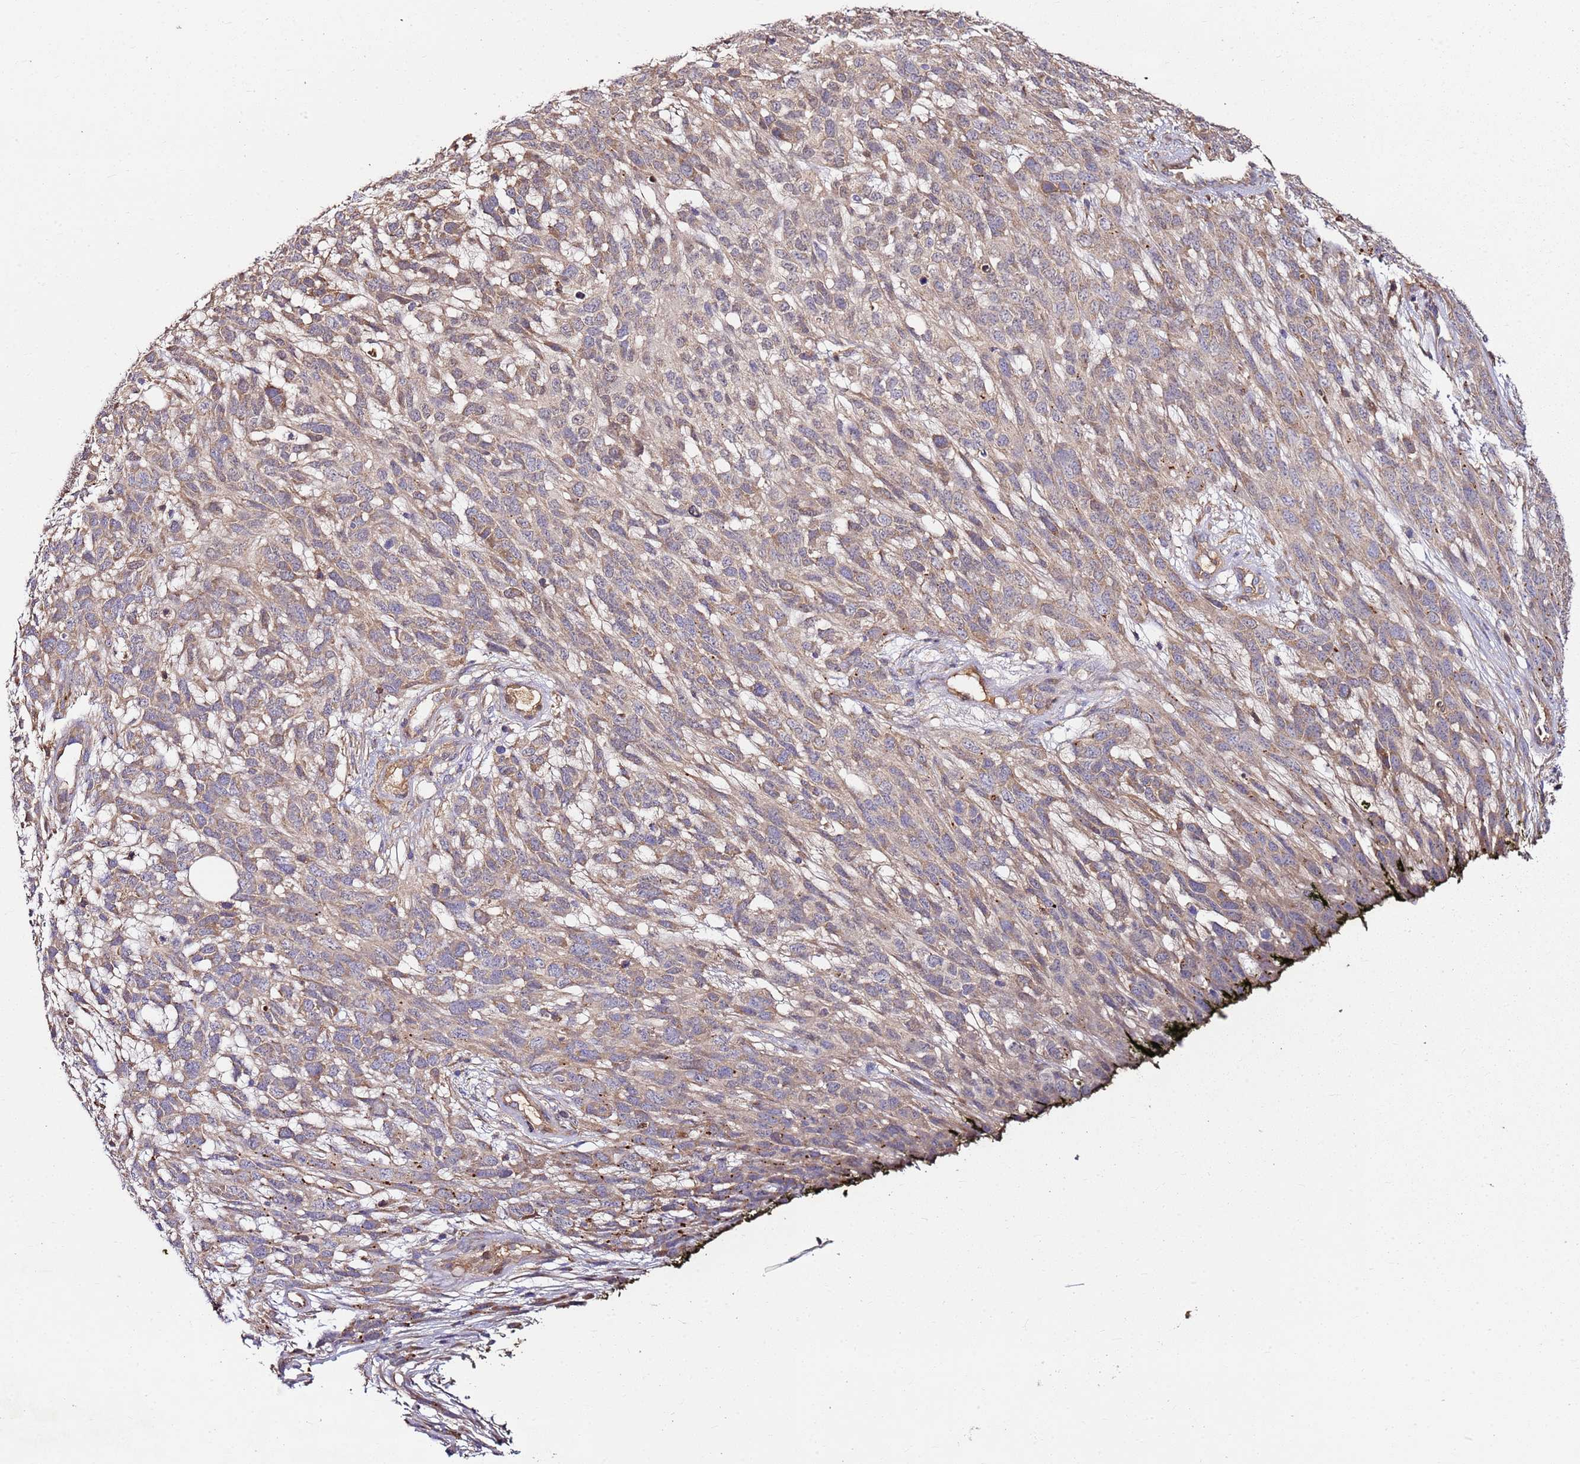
{"staining": {"intensity": "weak", "quantity": ">75%", "location": "cytoplasmic/membranous"}, "tissue": "melanoma", "cell_type": "Tumor cells", "image_type": "cancer", "snomed": [{"axis": "morphology", "description": "Normal morphology"}, {"axis": "morphology", "description": "Malignant melanoma, NOS"}, {"axis": "topography", "description": "Skin"}], "caption": "Tumor cells display weak cytoplasmic/membranous expression in about >75% of cells in malignant melanoma.", "gene": "KRTAP21-3", "patient": {"sex": "female", "age": 72}}